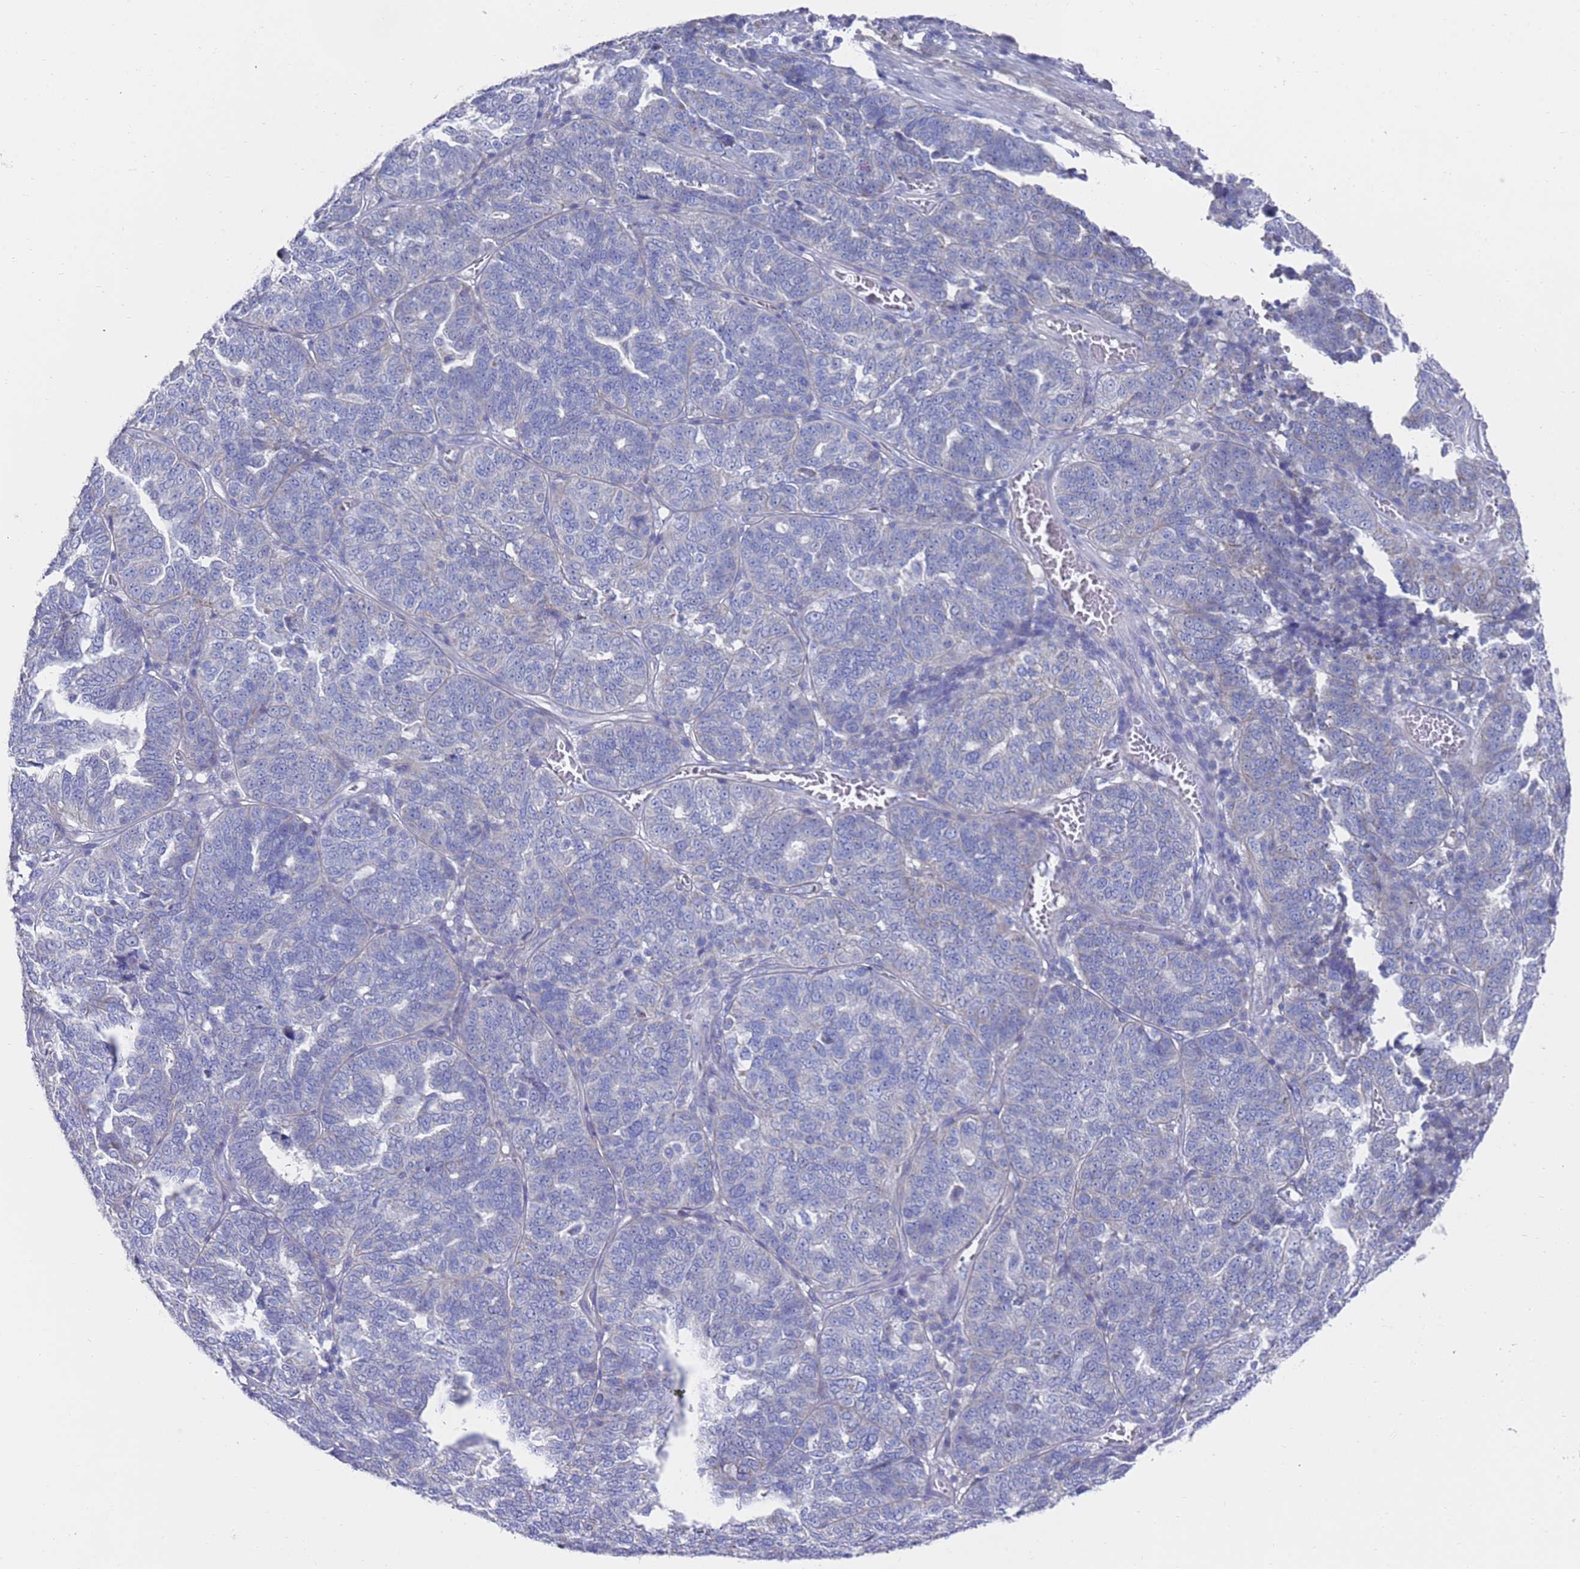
{"staining": {"intensity": "negative", "quantity": "none", "location": "none"}, "tissue": "ovarian cancer", "cell_type": "Tumor cells", "image_type": "cancer", "snomed": [{"axis": "morphology", "description": "Cystadenocarcinoma, serous, NOS"}, {"axis": "topography", "description": "Ovary"}], "caption": "Immunohistochemical staining of human serous cystadenocarcinoma (ovarian) demonstrates no significant staining in tumor cells.", "gene": "SCAPER", "patient": {"sex": "female", "age": 59}}